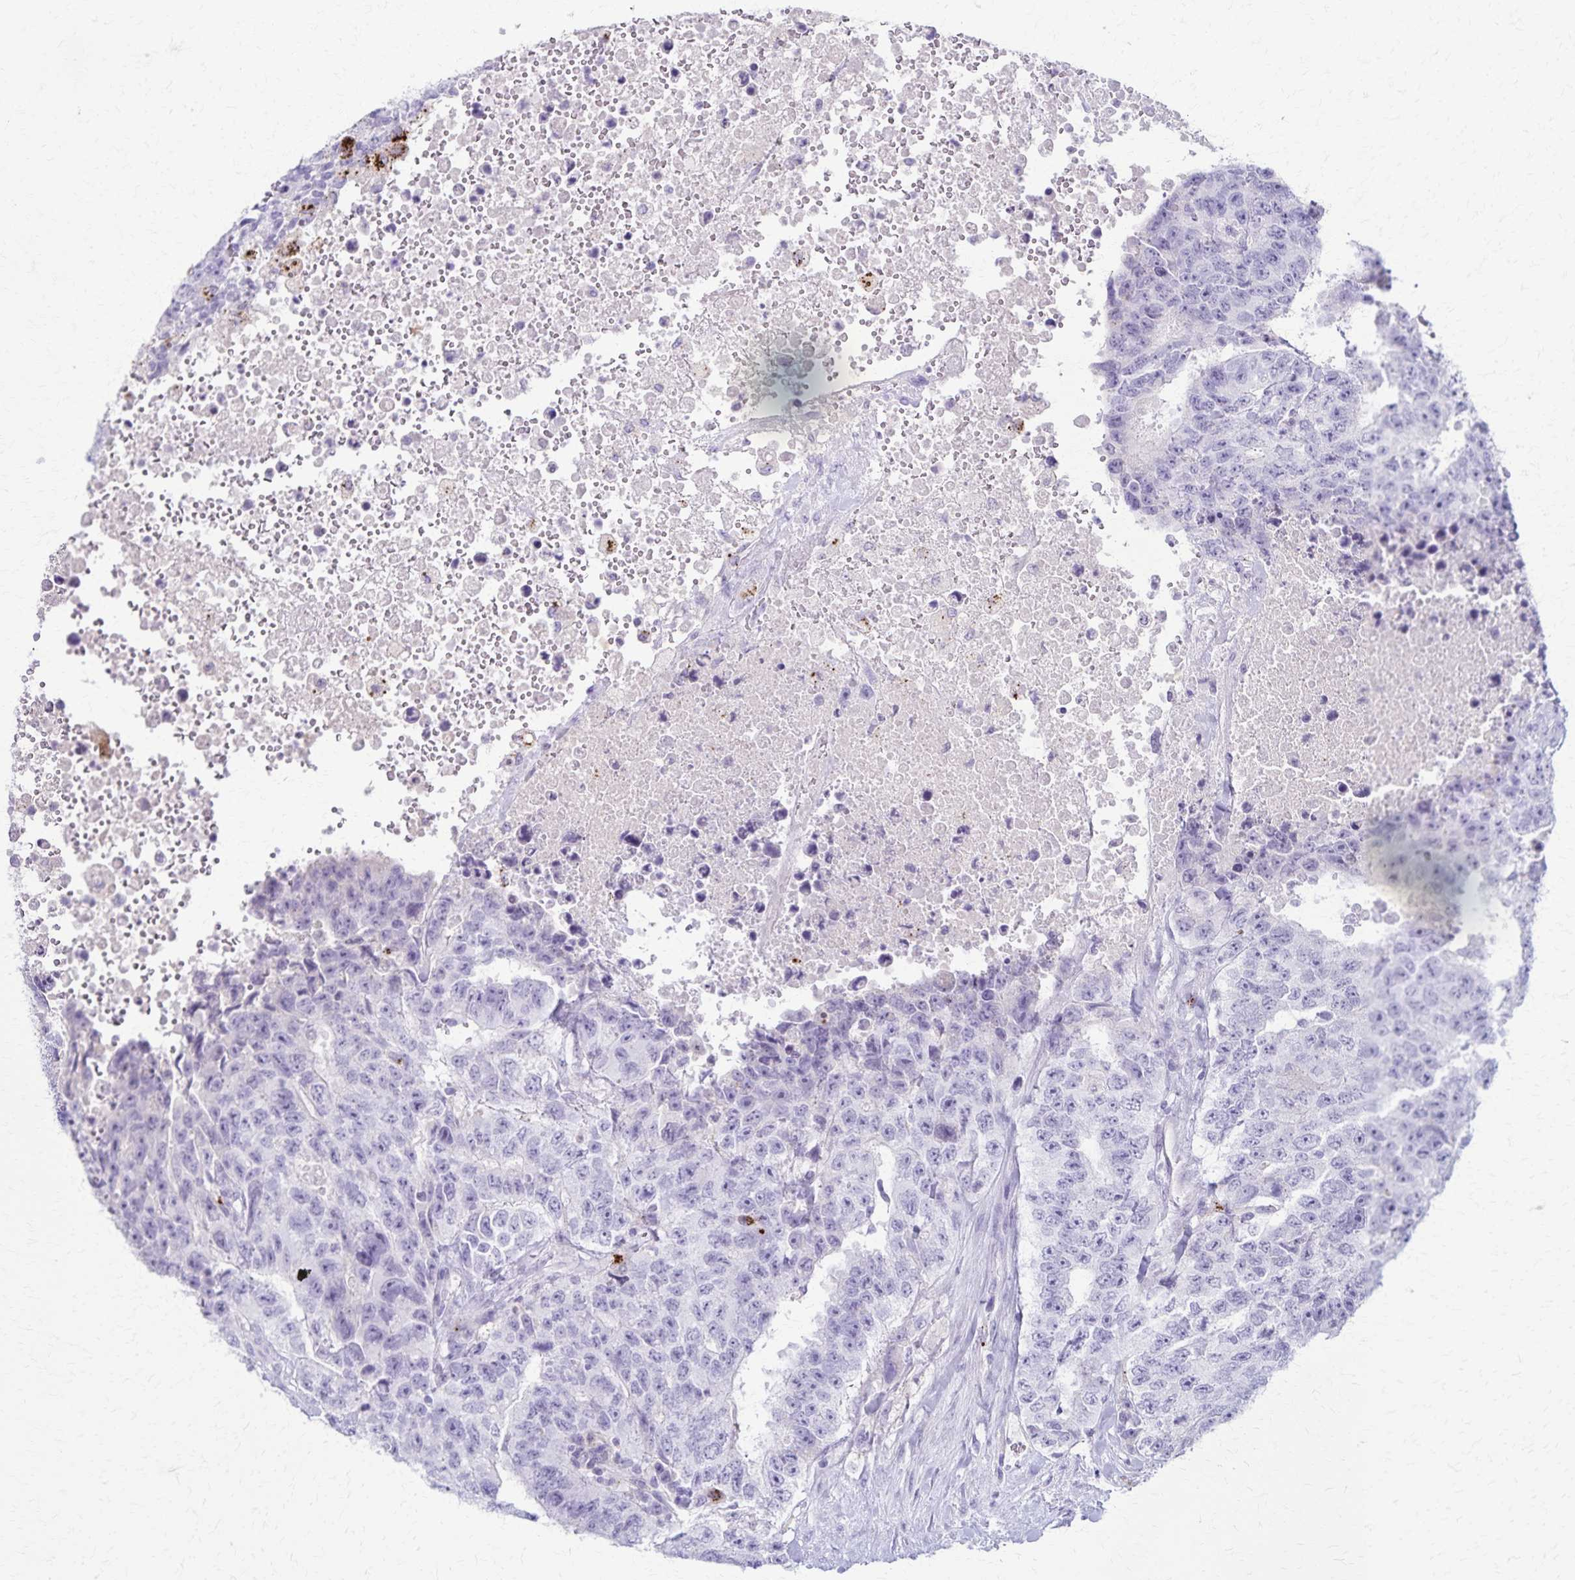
{"staining": {"intensity": "negative", "quantity": "none", "location": "none"}, "tissue": "testis cancer", "cell_type": "Tumor cells", "image_type": "cancer", "snomed": [{"axis": "morphology", "description": "Carcinoma, Embryonal, NOS"}, {"axis": "topography", "description": "Testis"}], "caption": "Image shows no significant protein positivity in tumor cells of testis cancer (embryonal carcinoma).", "gene": "TMEM60", "patient": {"sex": "male", "age": 24}}